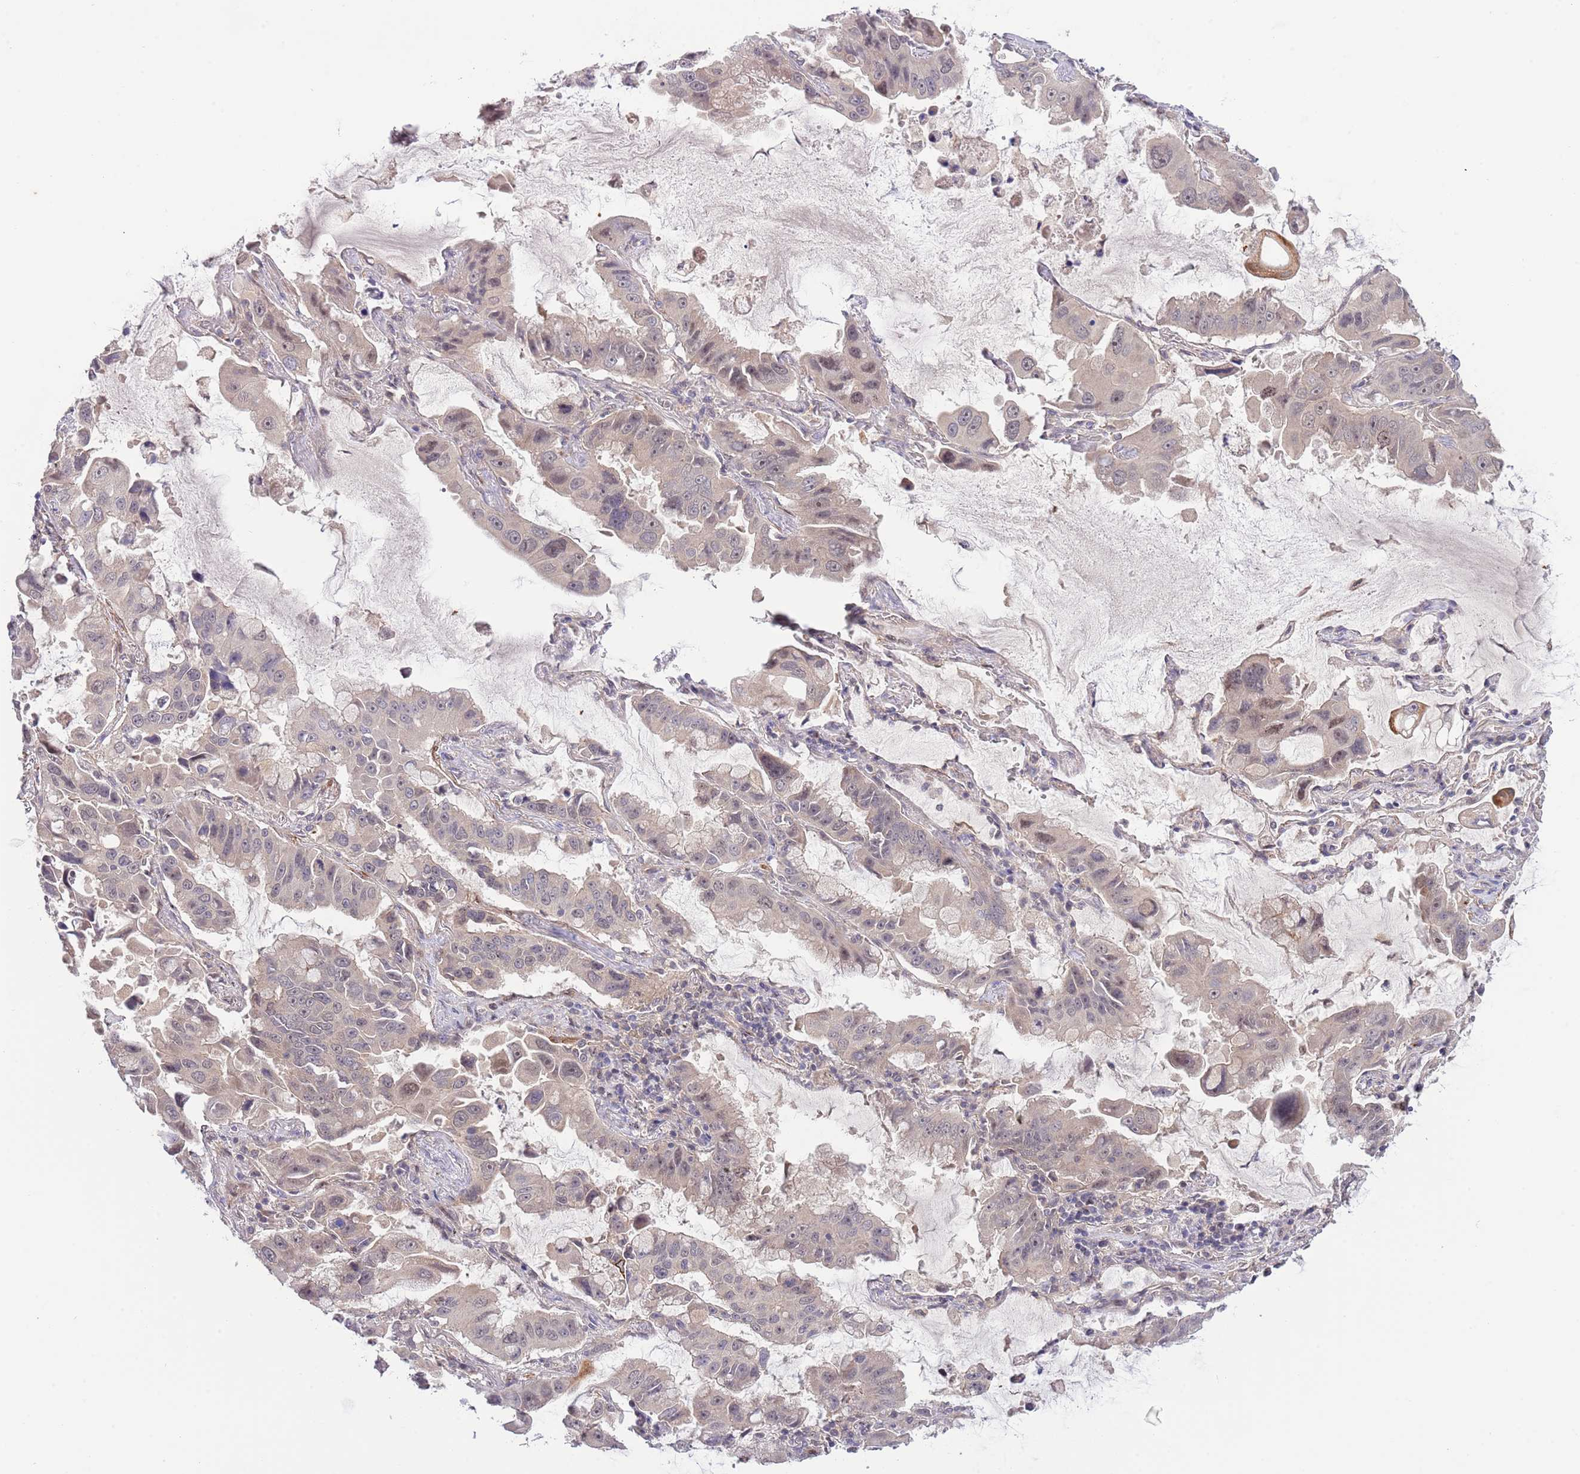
{"staining": {"intensity": "weak", "quantity": "<25%", "location": "nuclear"}, "tissue": "lung cancer", "cell_type": "Tumor cells", "image_type": "cancer", "snomed": [{"axis": "morphology", "description": "Adenocarcinoma, NOS"}, {"axis": "topography", "description": "Lung"}], "caption": "This is an immunohistochemistry image of lung cancer (adenocarcinoma). There is no expression in tumor cells.", "gene": "PRR16", "patient": {"sex": "male", "age": 64}}